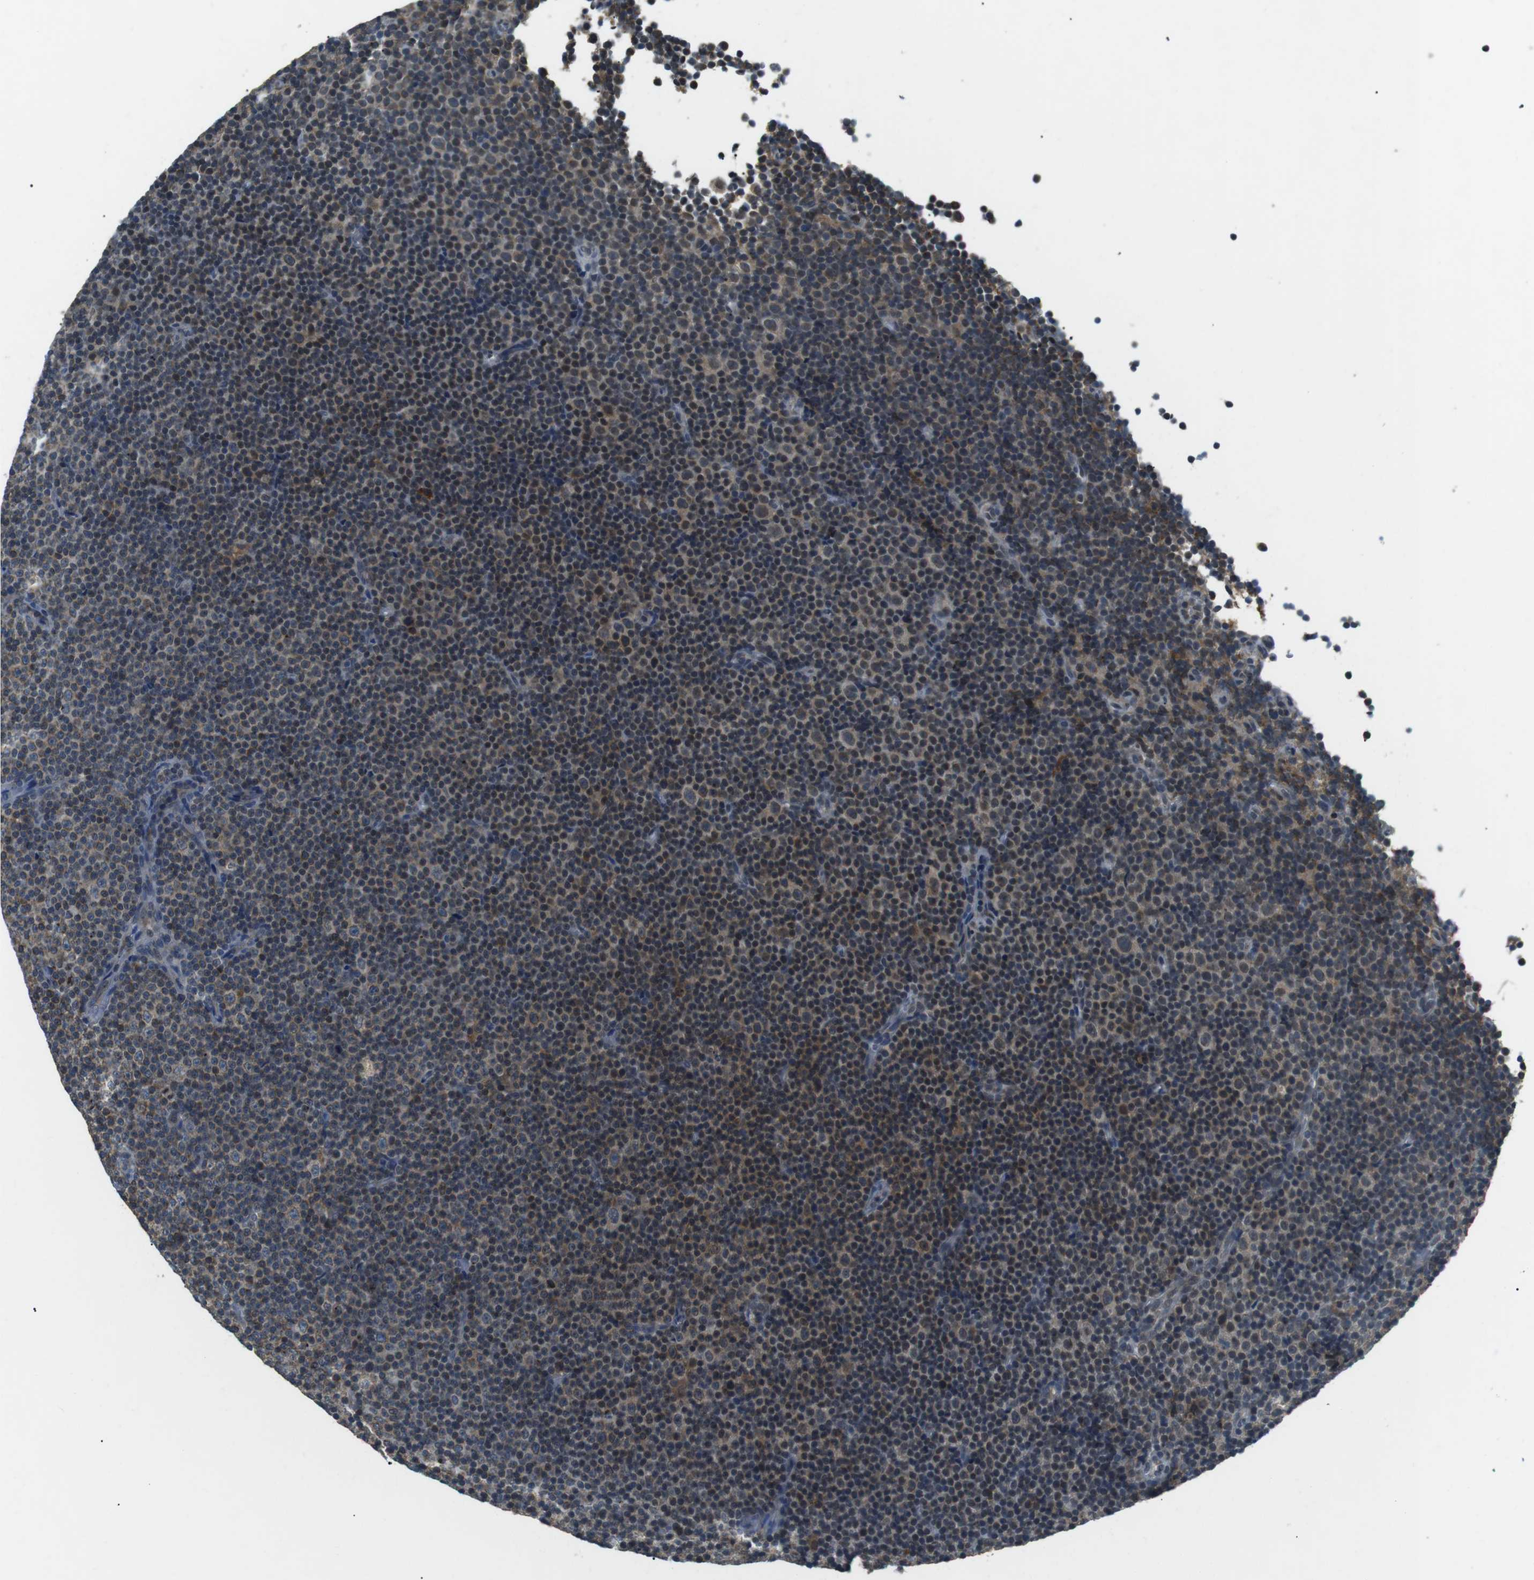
{"staining": {"intensity": "weak", "quantity": "25%-75%", "location": "cytoplasmic/membranous"}, "tissue": "lymphoma", "cell_type": "Tumor cells", "image_type": "cancer", "snomed": [{"axis": "morphology", "description": "Malignant lymphoma, non-Hodgkin's type, Low grade"}, {"axis": "topography", "description": "Lymph node"}], "caption": "Immunohistochemistry (IHC) histopathology image of neoplastic tissue: lymphoma stained using IHC displays low levels of weak protein expression localized specifically in the cytoplasmic/membranous of tumor cells, appearing as a cytoplasmic/membranous brown color.", "gene": "FAM3B", "patient": {"sex": "female", "age": 67}}